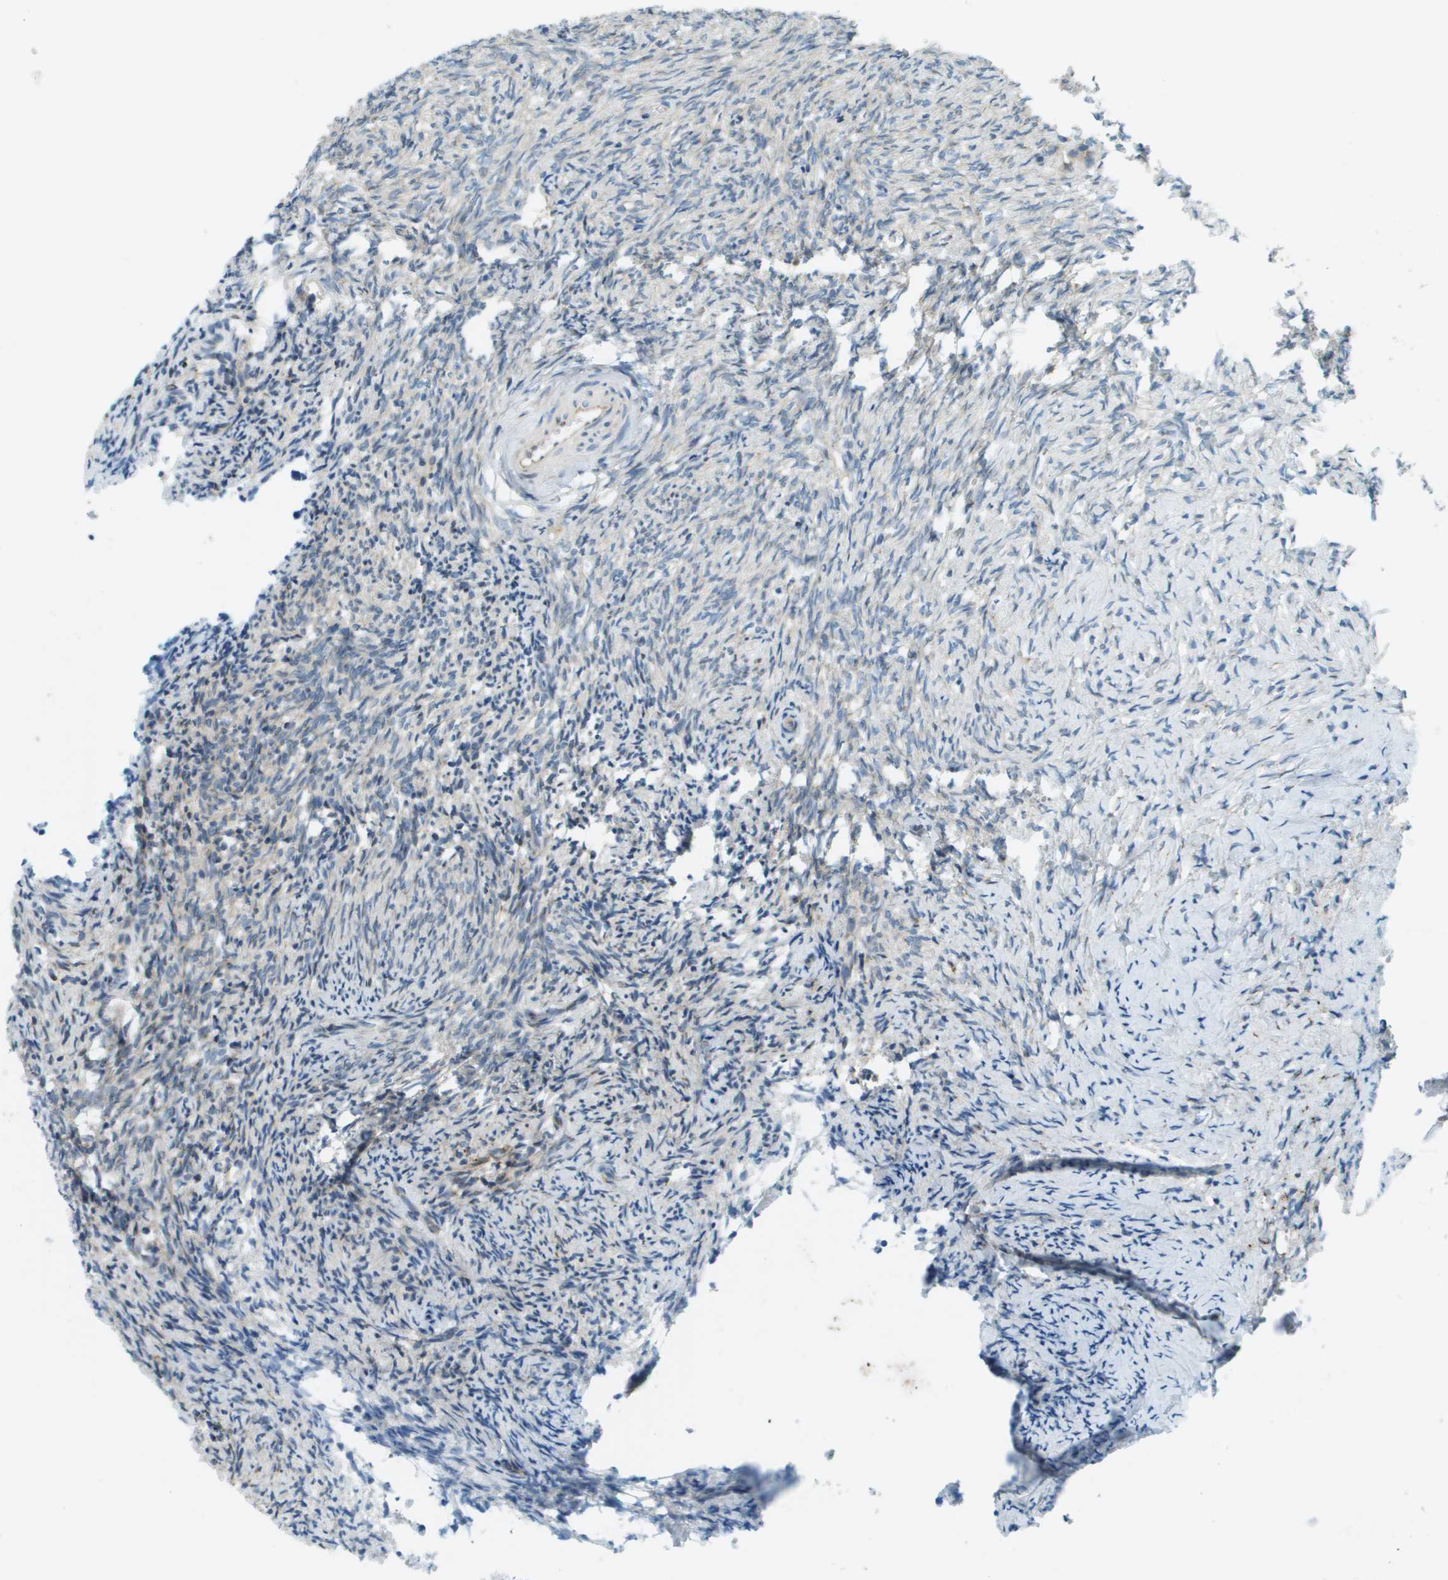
{"staining": {"intensity": "moderate", "quantity": "<25%", "location": "cytoplasmic/membranous"}, "tissue": "ovary", "cell_type": "Ovarian stroma cells", "image_type": "normal", "snomed": [{"axis": "morphology", "description": "Normal tissue, NOS"}, {"axis": "topography", "description": "Ovary"}], "caption": "Moderate cytoplasmic/membranous staining for a protein is seen in about <25% of ovarian stroma cells of unremarkable ovary using IHC.", "gene": "ACBD3", "patient": {"sex": "female", "age": 41}}